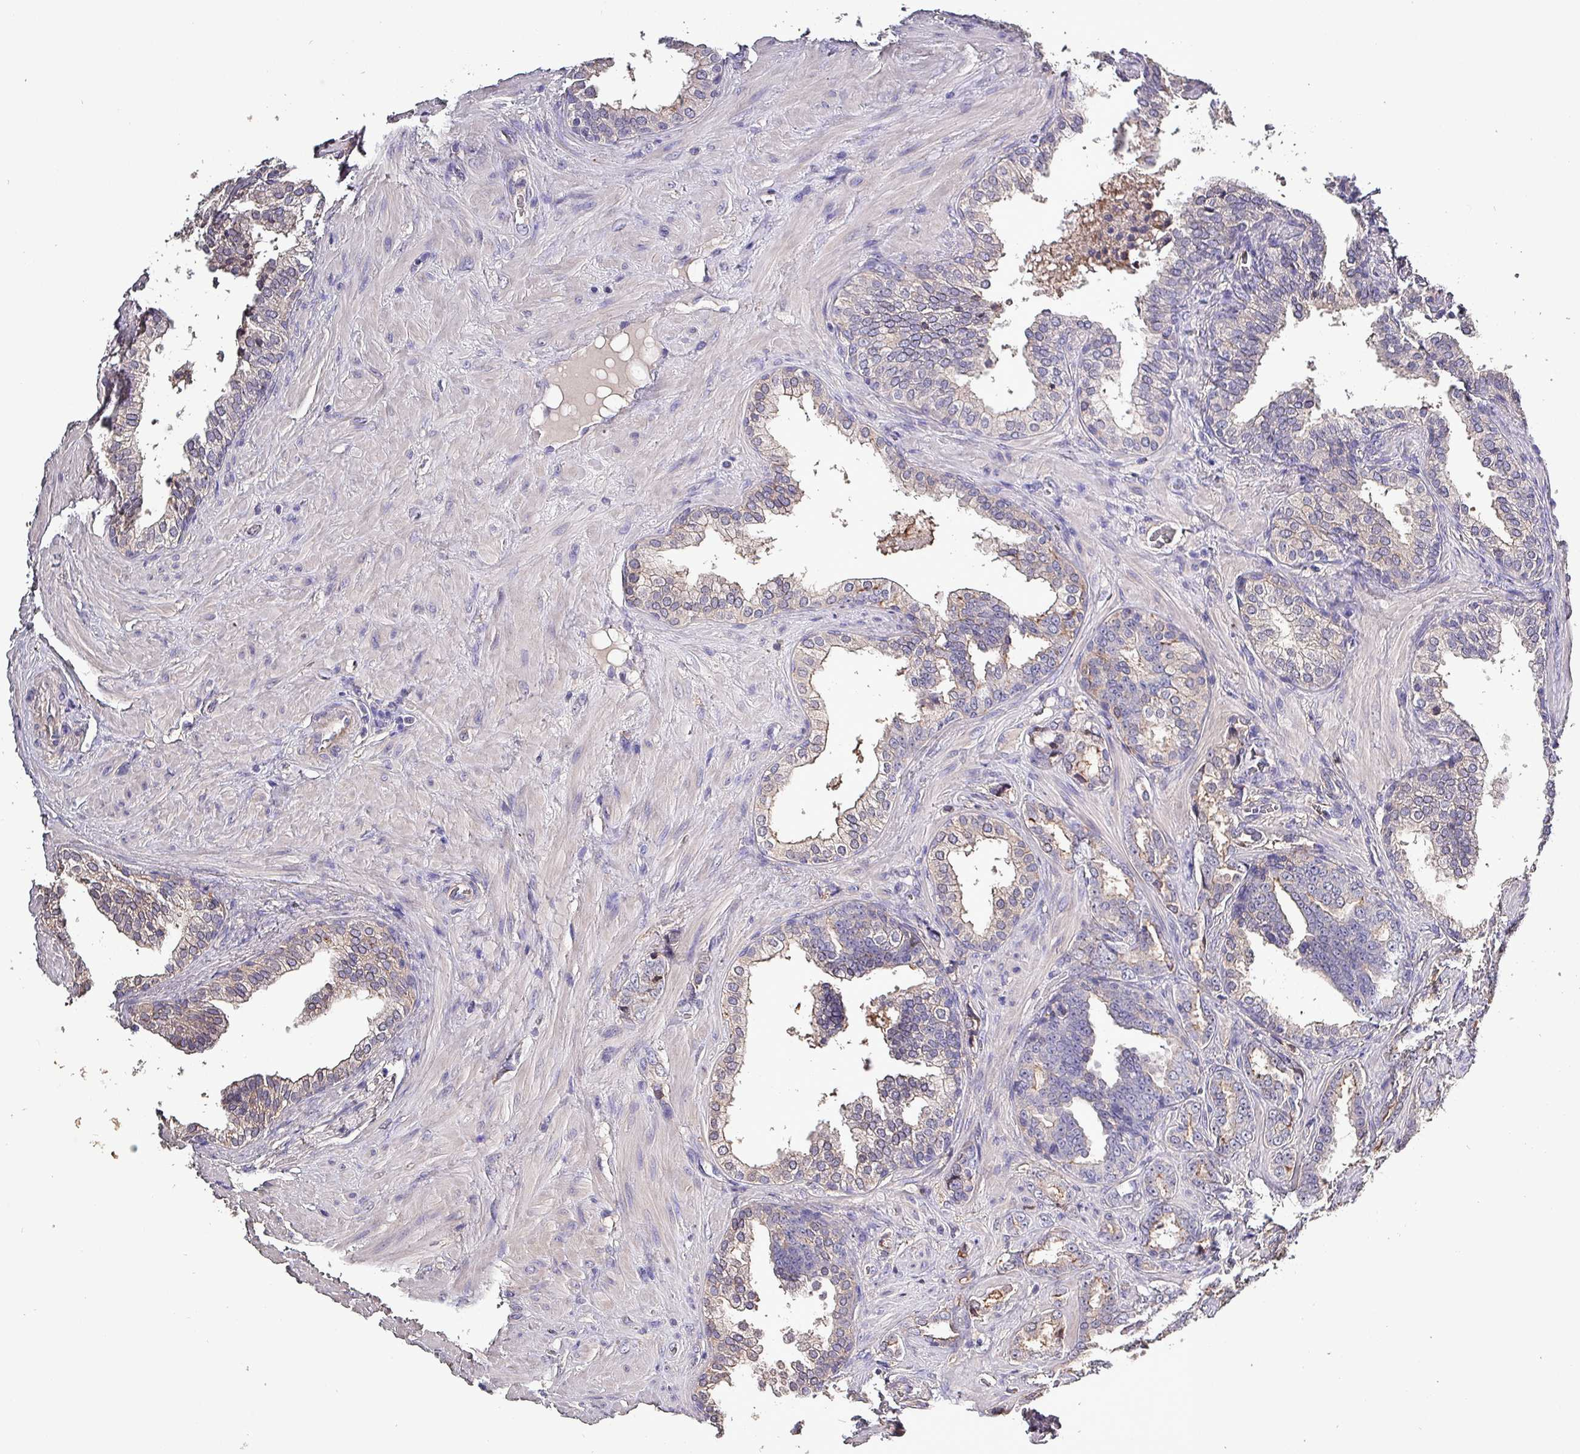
{"staining": {"intensity": "moderate", "quantity": "25%-75%", "location": "cytoplasmic/membranous"}, "tissue": "prostate cancer", "cell_type": "Tumor cells", "image_type": "cancer", "snomed": [{"axis": "morphology", "description": "Adenocarcinoma, High grade"}, {"axis": "topography", "description": "Prostate and seminal vesicle, NOS"}], "caption": "This micrograph reveals prostate cancer stained with immunohistochemistry to label a protein in brown. The cytoplasmic/membranous of tumor cells show moderate positivity for the protein. Nuclei are counter-stained blue.", "gene": "HTRA4", "patient": {"sex": "male", "age": 67}}